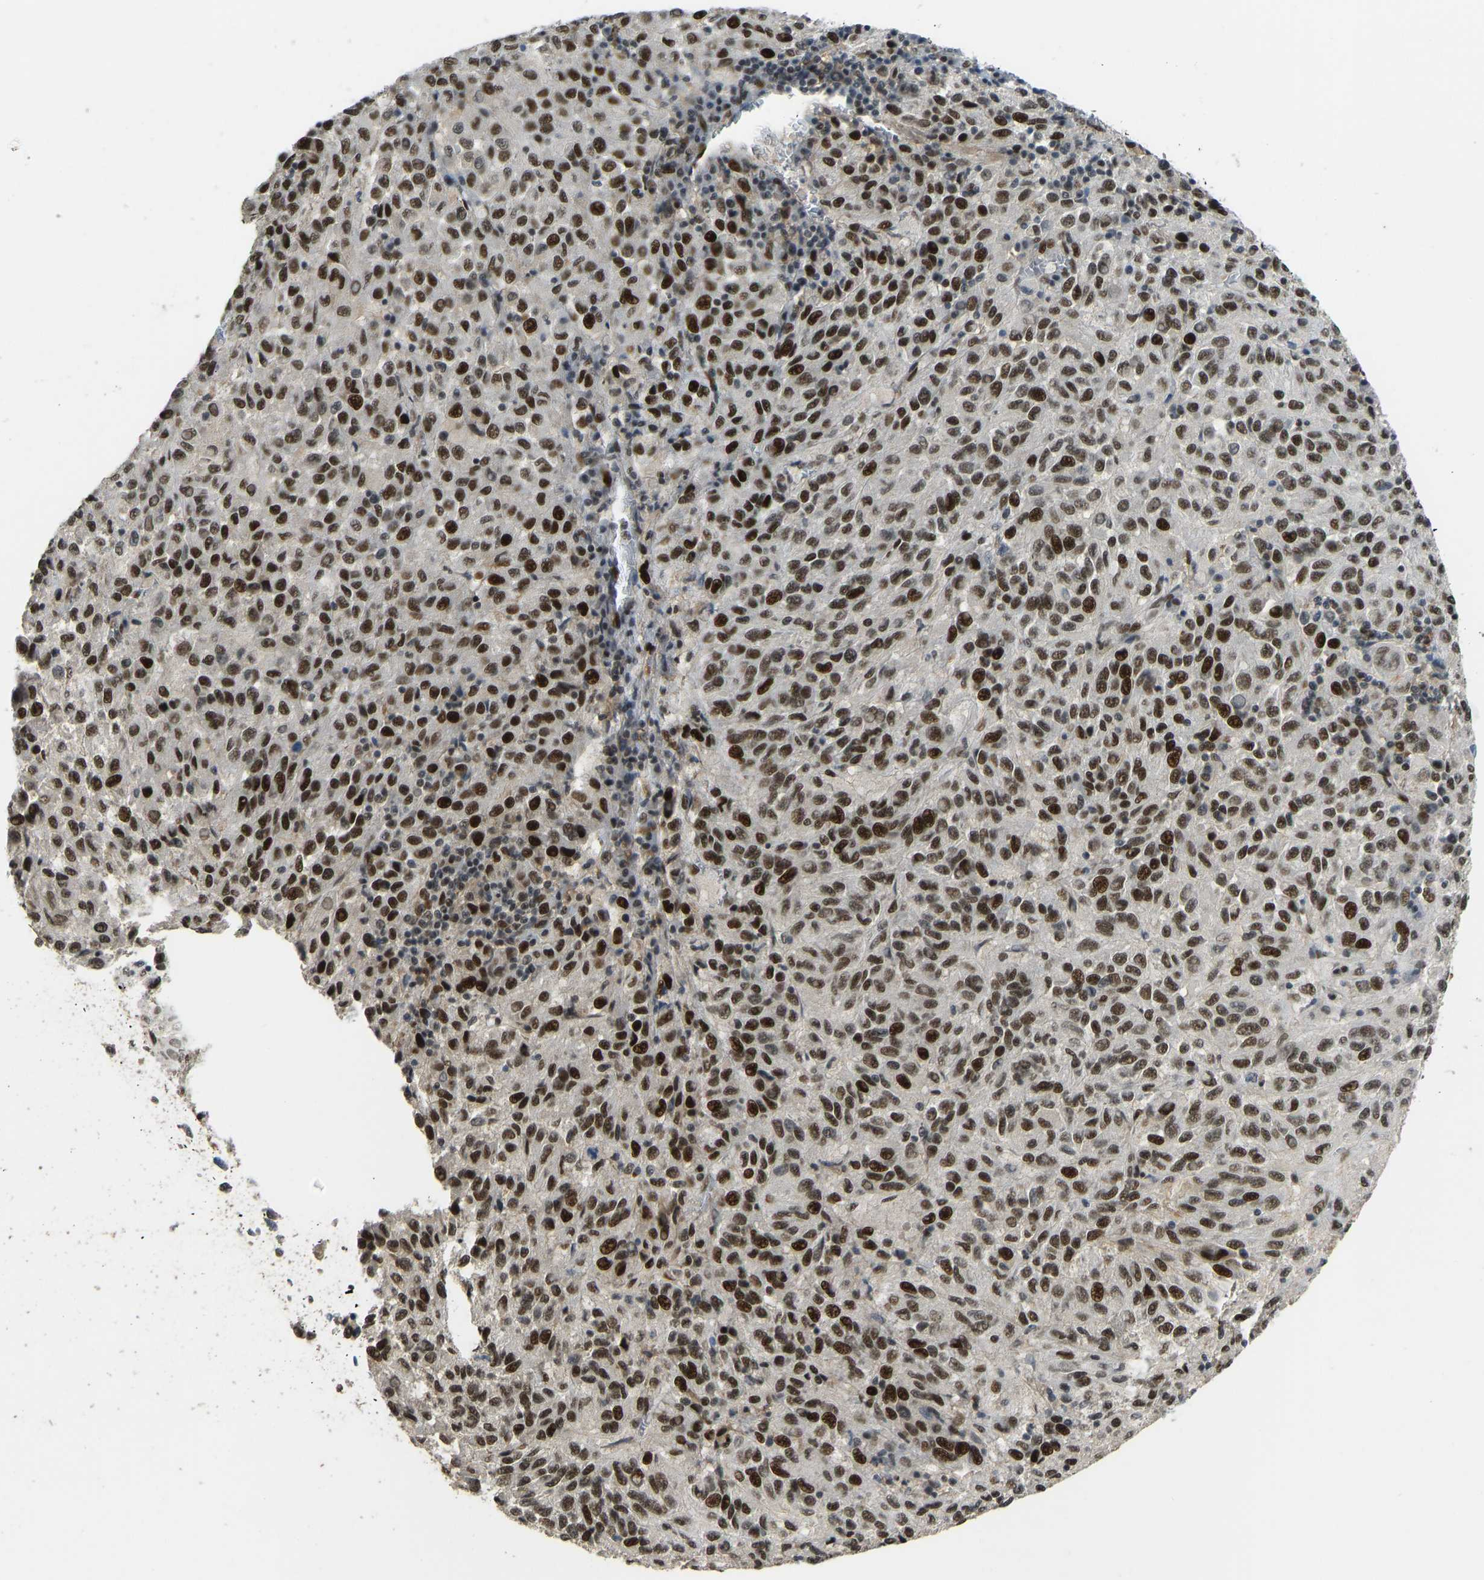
{"staining": {"intensity": "strong", "quantity": ">75%", "location": "nuclear"}, "tissue": "melanoma", "cell_type": "Tumor cells", "image_type": "cancer", "snomed": [{"axis": "morphology", "description": "Malignant melanoma, Metastatic site"}, {"axis": "topography", "description": "Lung"}], "caption": "Protein expression analysis of melanoma demonstrates strong nuclear expression in about >75% of tumor cells. (DAB IHC, brown staining for protein, blue staining for nuclei).", "gene": "FOXK1", "patient": {"sex": "male", "age": 64}}